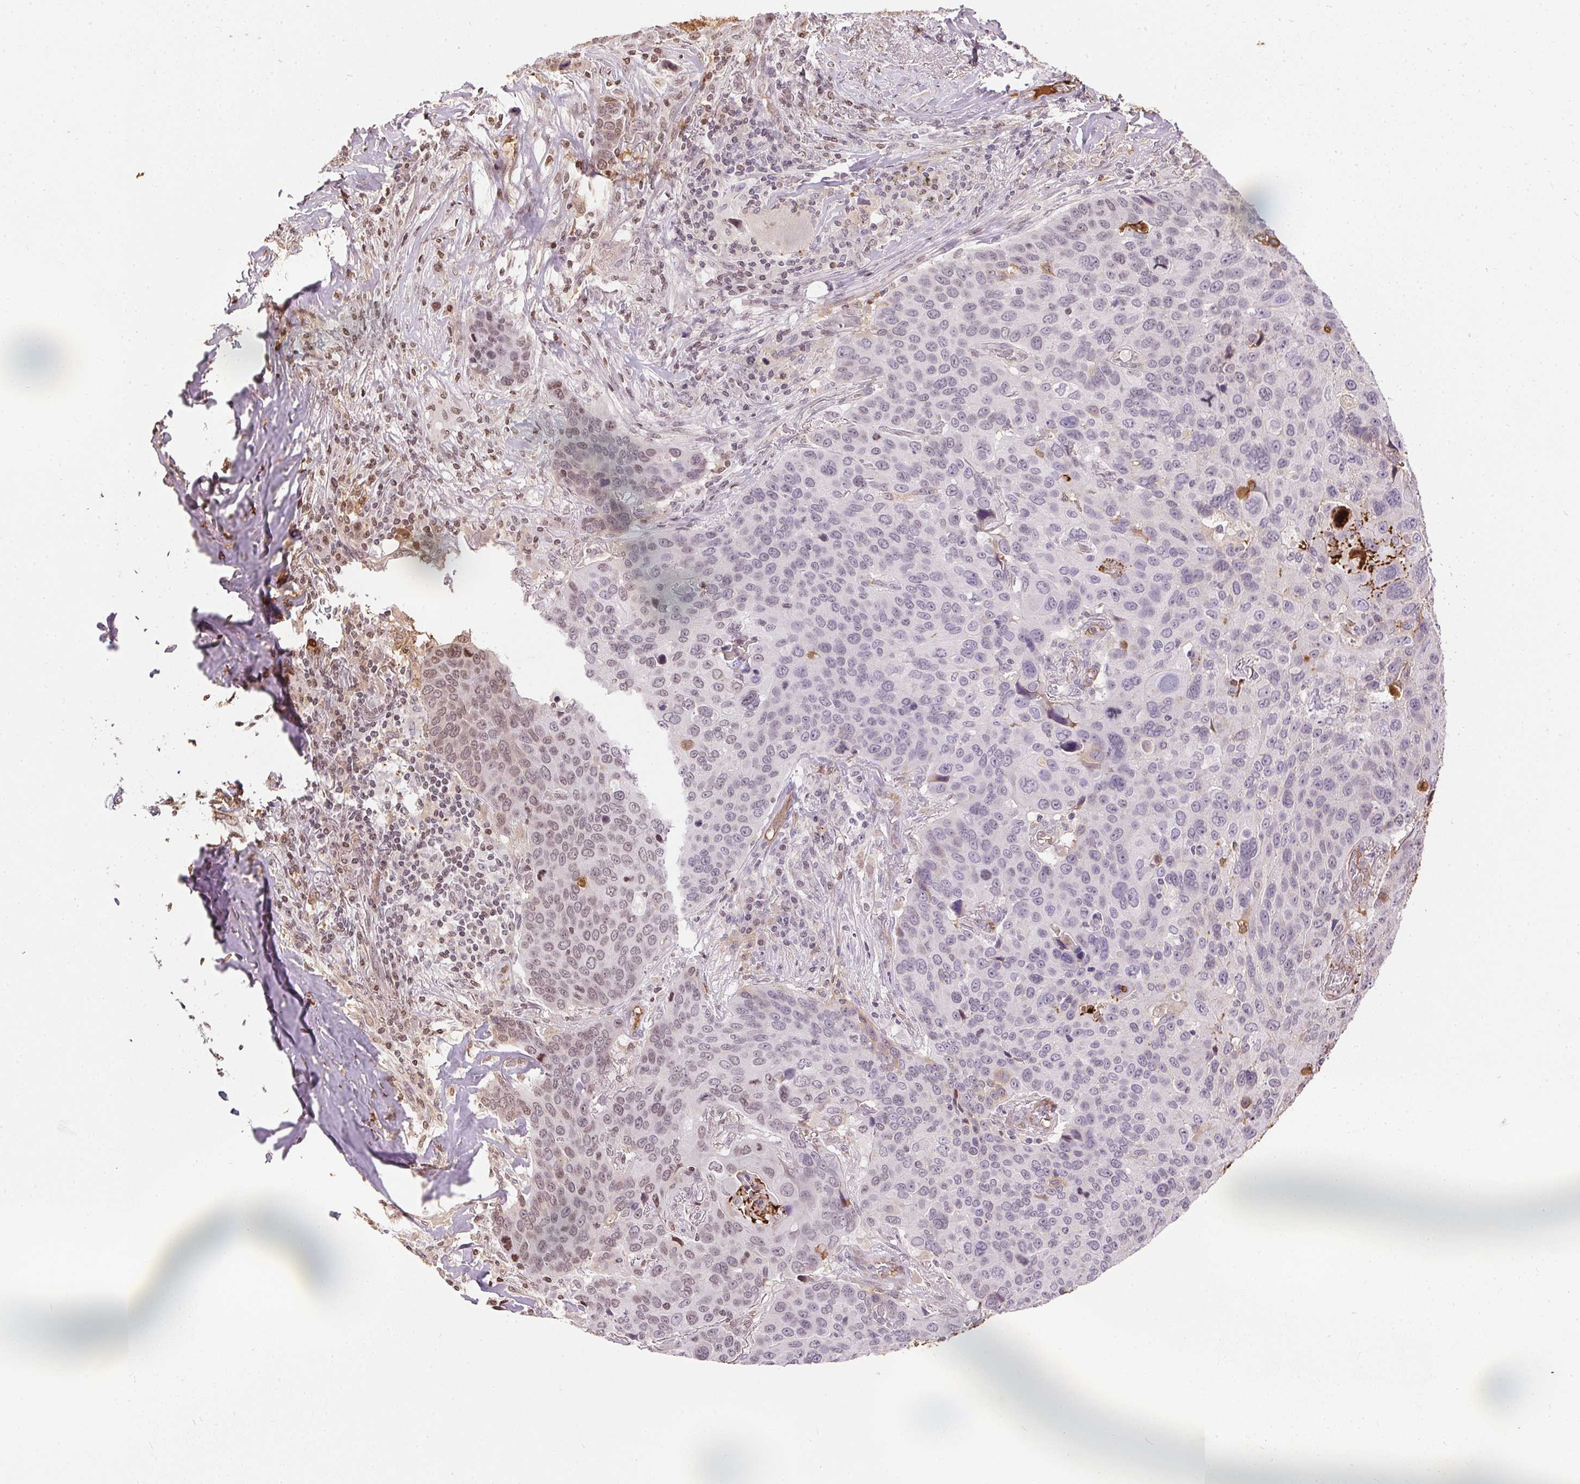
{"staining": {"intensity": "weak", "quantity": "<25%", "location": "nuclear"}, "tissue": "lung cancer", "cell_type": "Tumor cells", "image_type": "cancer", "snomed": [{"axis": "morphology", "description": "Squamous cell carcinoma, NOS"}, {"axis": "topography", "description": "Lung"}], "caption": "Squamous cell carcinoma (lung) was stained to show a protein in brown. There is no significant staining in tumor cells.", "gene": "ORM1", "patient": {"sex": "male", "age": 68}}